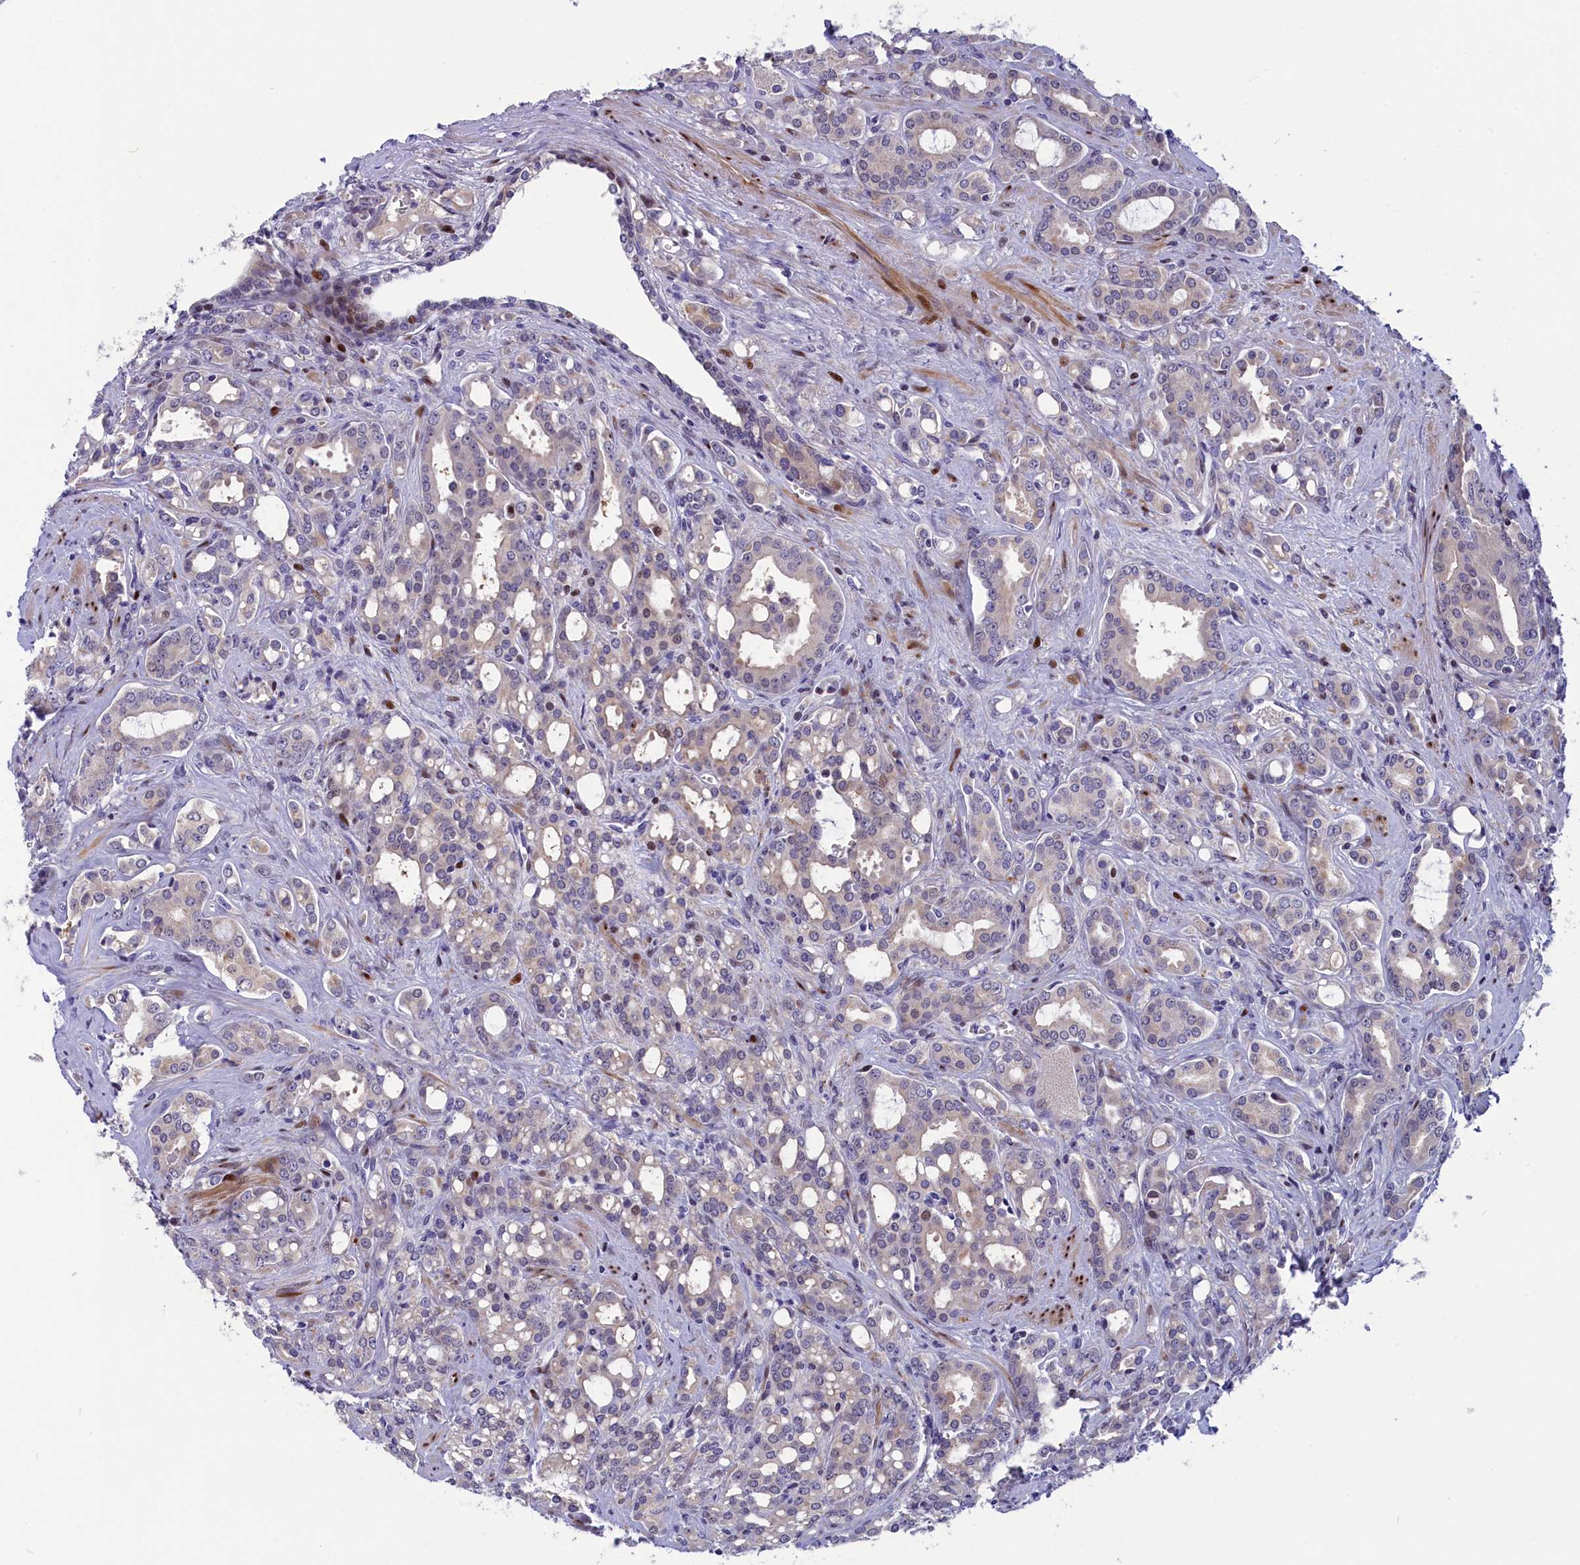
{"staining": {"intensity": "negative", "quantity": "none", "location": "none"}, "tissue": "prostate cancer", "cell_type": "Tumor cells", "image_type": "cancer", "snomed": [{"axis": "morphology", "description": "Adenocarcinoma, High grade"}, {"axis": "topography", "description": "Prostate"}], "caption": "Immunohistochemical staining of prostate cancer reveals no significant expression in tumor cells.", "gene": "NKPD1", "patient": {"sex": "male", "age": 72}}